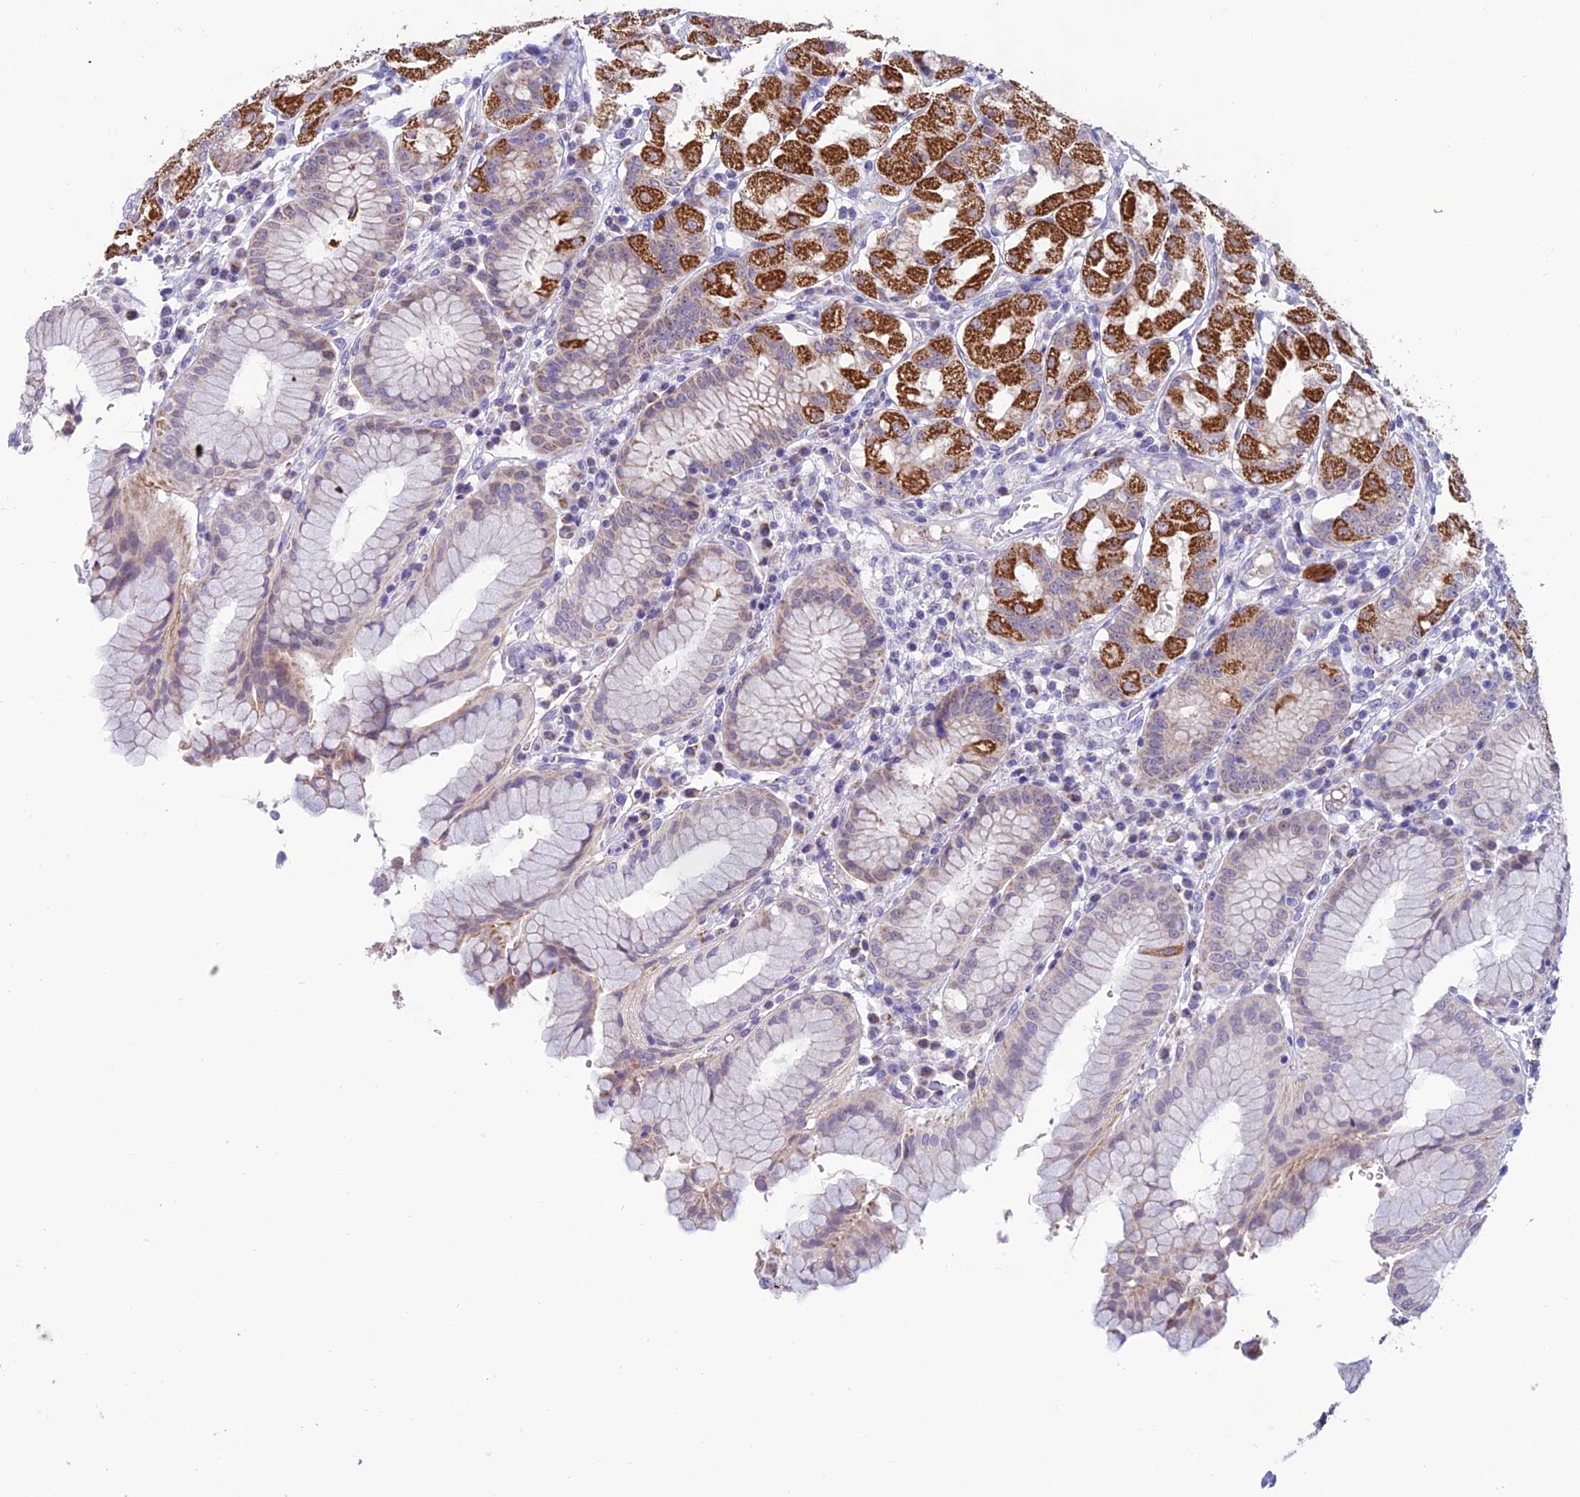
{"staining": {"intensity": "strong", "quantity": "<25%", "location": "cytoplasmic/membranous"}, "tissue": "stomach", "cell_type": "Glandular cells", "image_type": "normal", "snomed": [{"axis": "morphology", "description": "Normal tissue, NOS"}, {"axis": "topography", "description": "Stomach"}, {"axis": "topography", "description": "Stomach, lower"}], "caption": "Stomach stained with immunohistochemistry (IHC) reveals strong cytoplasmic/membranous expression in about <25% of glandular cells.", "gene": "SLC10A1", "patient": {"sex": "female", "age": 56}}